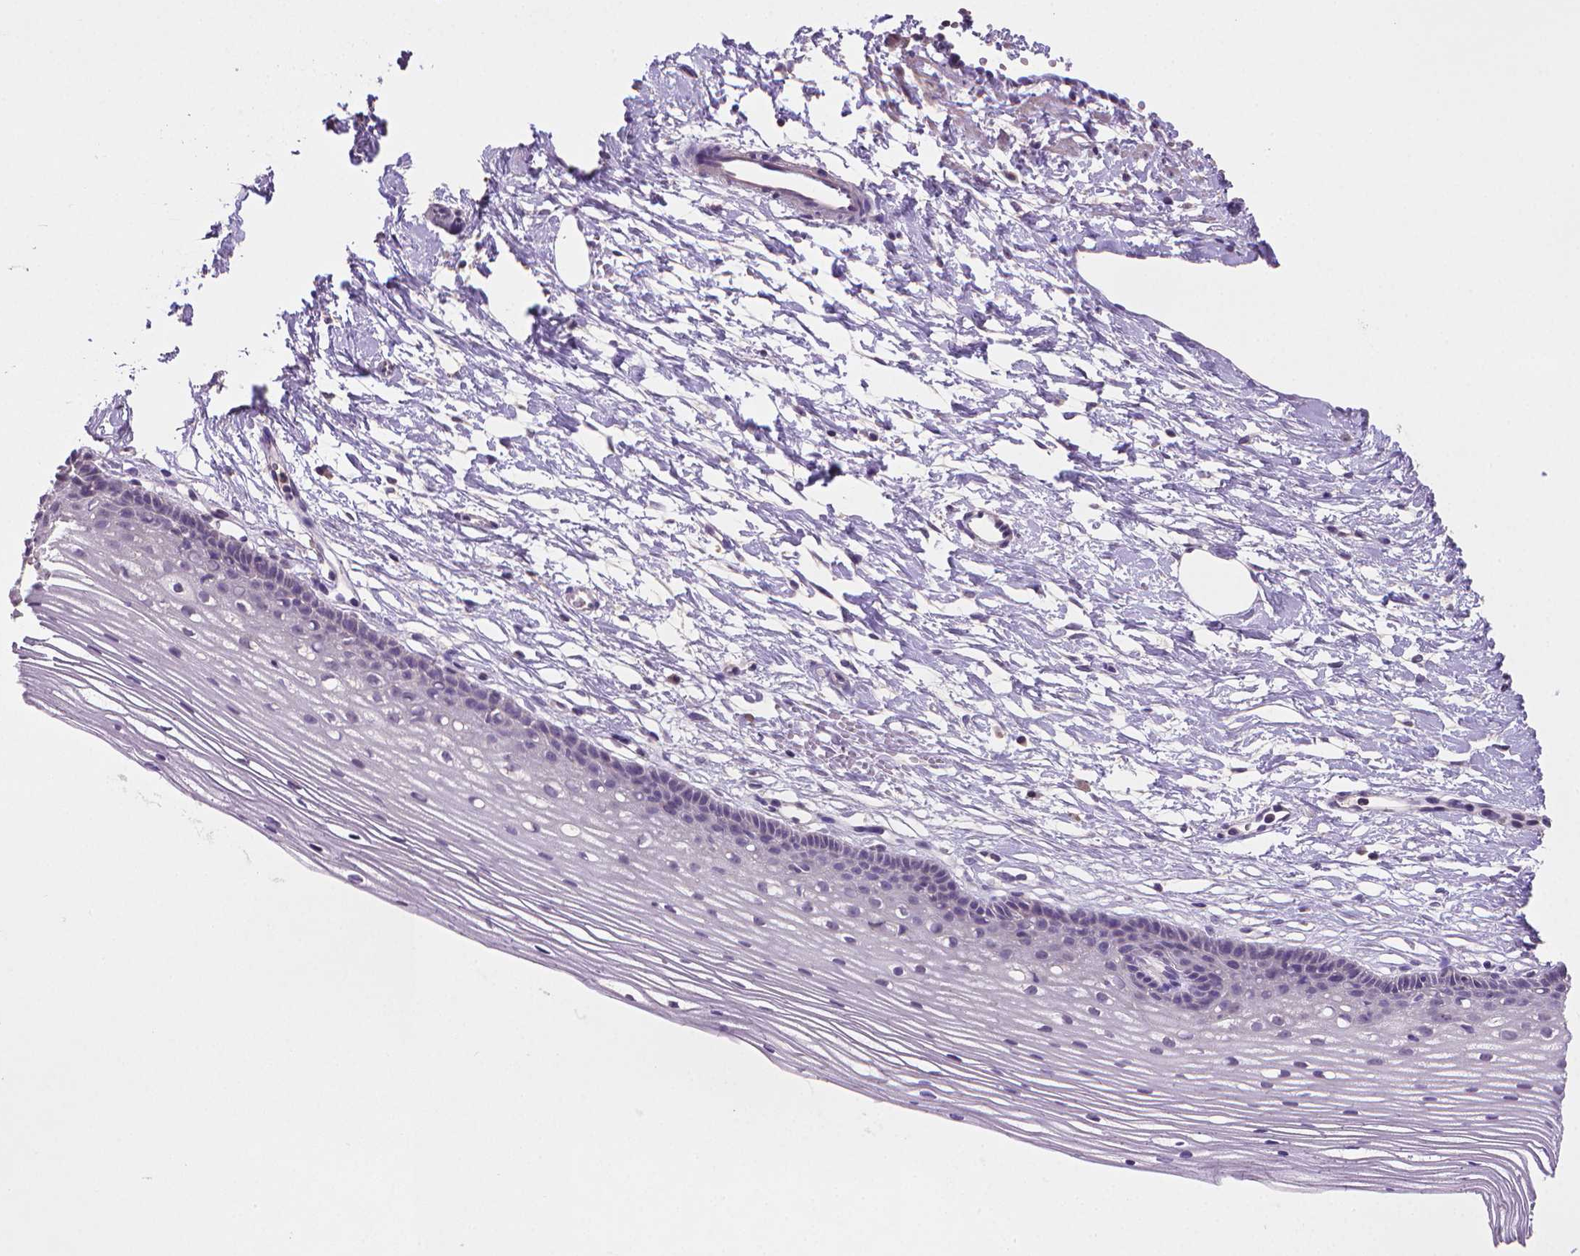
{"staining": {"intensity": "negative", "quantity": "none", "location": "none"}, "tissue": "cervix", "cell_type": "Glandular cells", "image_type": "normal", "snomed": [{"axis": "morphology", "description": "Normal tissue, NOS"}, {"axis": "topography", "description": "Cervix"}], "caption": "Immunohistochemistry image of normal cervix: human cervix stained with DAB (3,3'-diaminobenzidine) shows no significant protein positivity in glandular cells. (DAB (3,3'-diaminobenzidine) immunohistochemistry visualized using brightfield microscopy, high magnification).", "gene": "CATIP", "patient": {"sex": "female", "age": 40}}